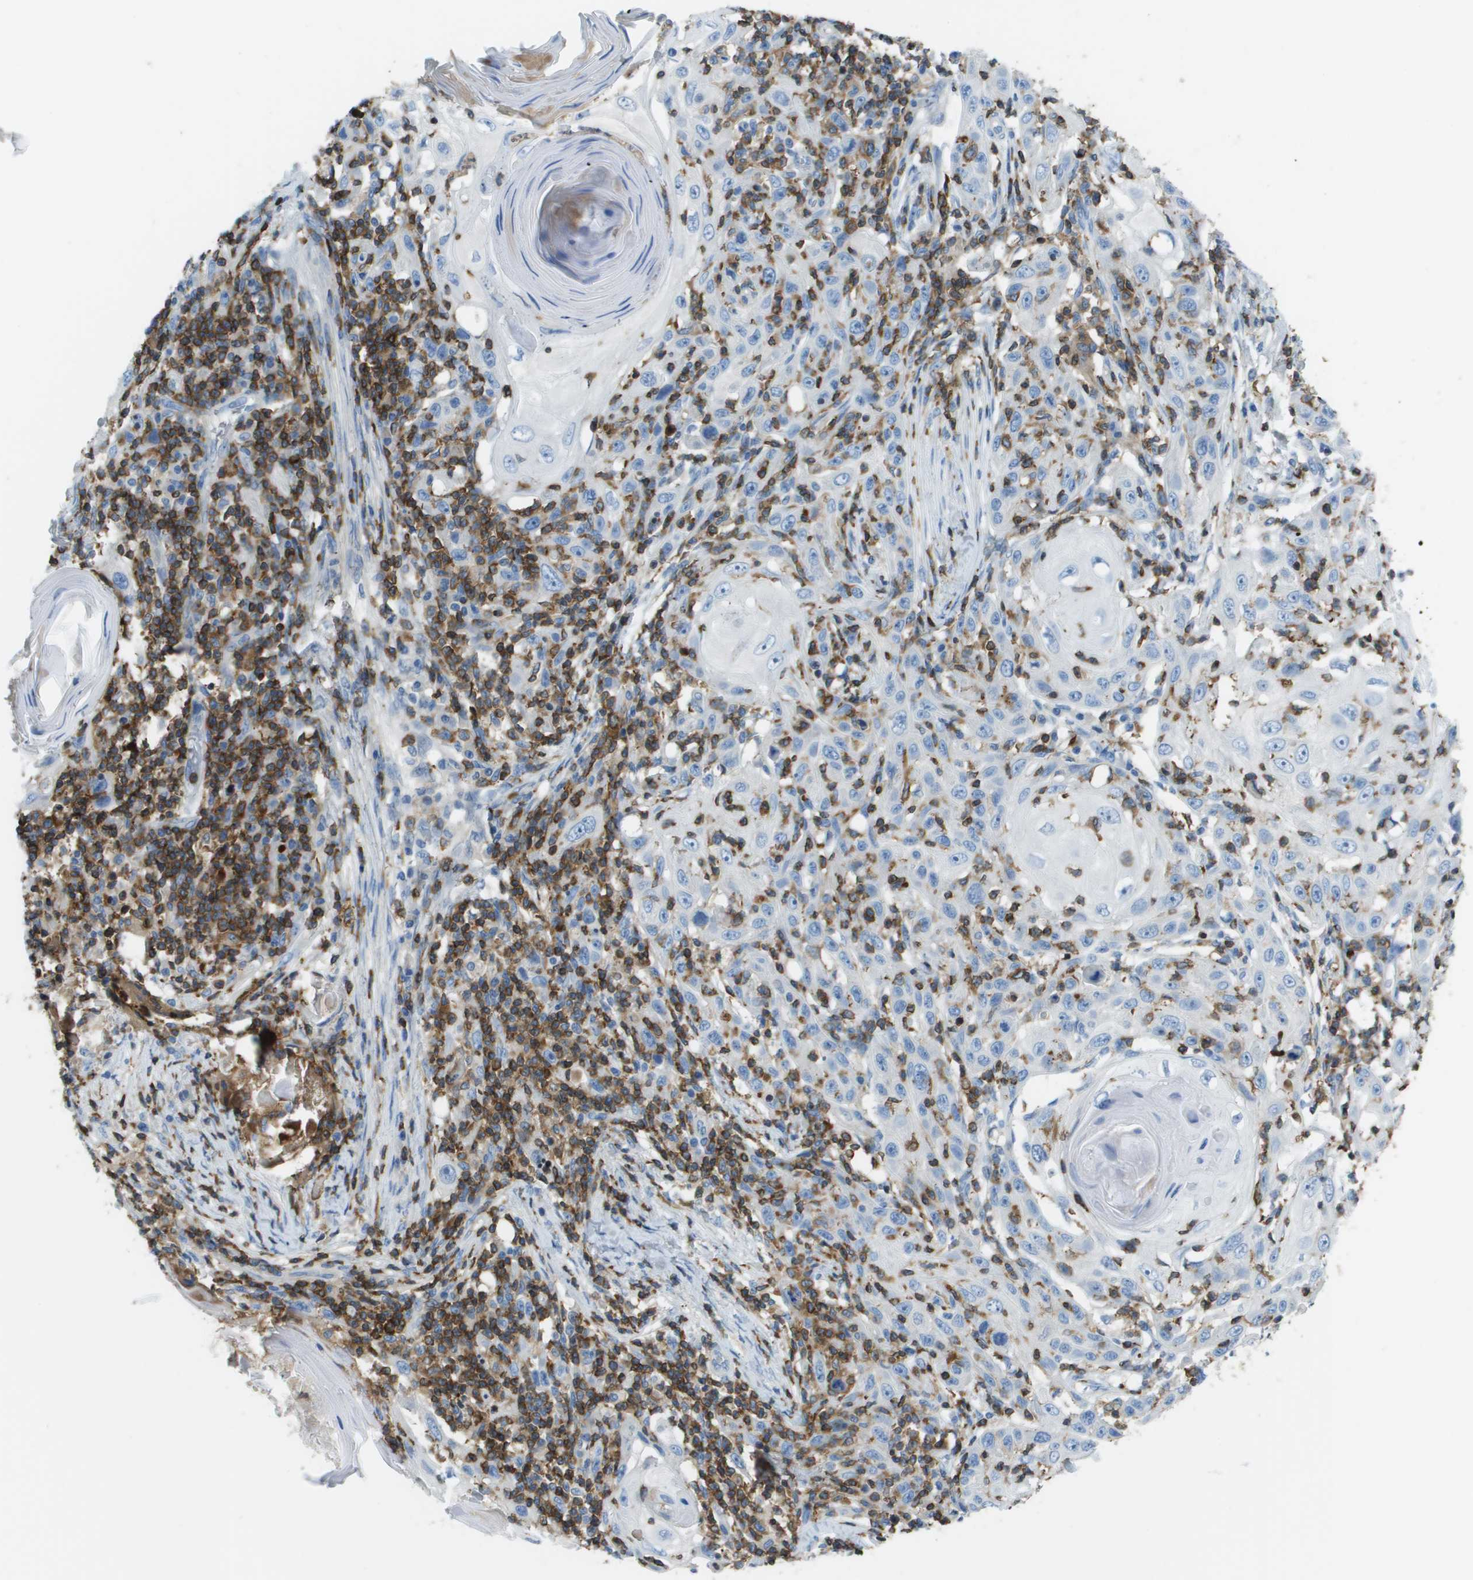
{"staining": {"intensity": "negative", "quantity": "none", "location": "none"}, "tissue": "skin cancer", "cell_type": "Tumor cells", "image_type": "cancer", "snomed": [{"axis": "morphology", "description": "Squamous cell carcinoma, NOS"}, {"axis": "topography", "description": "Skin"}], "caption": "This is an IHC image of human squamous cell carcinoma (skin). There is no expression in tumor cells.", "gene": "APBB1IP", "patient": {"sex": "female", "age": 88}}